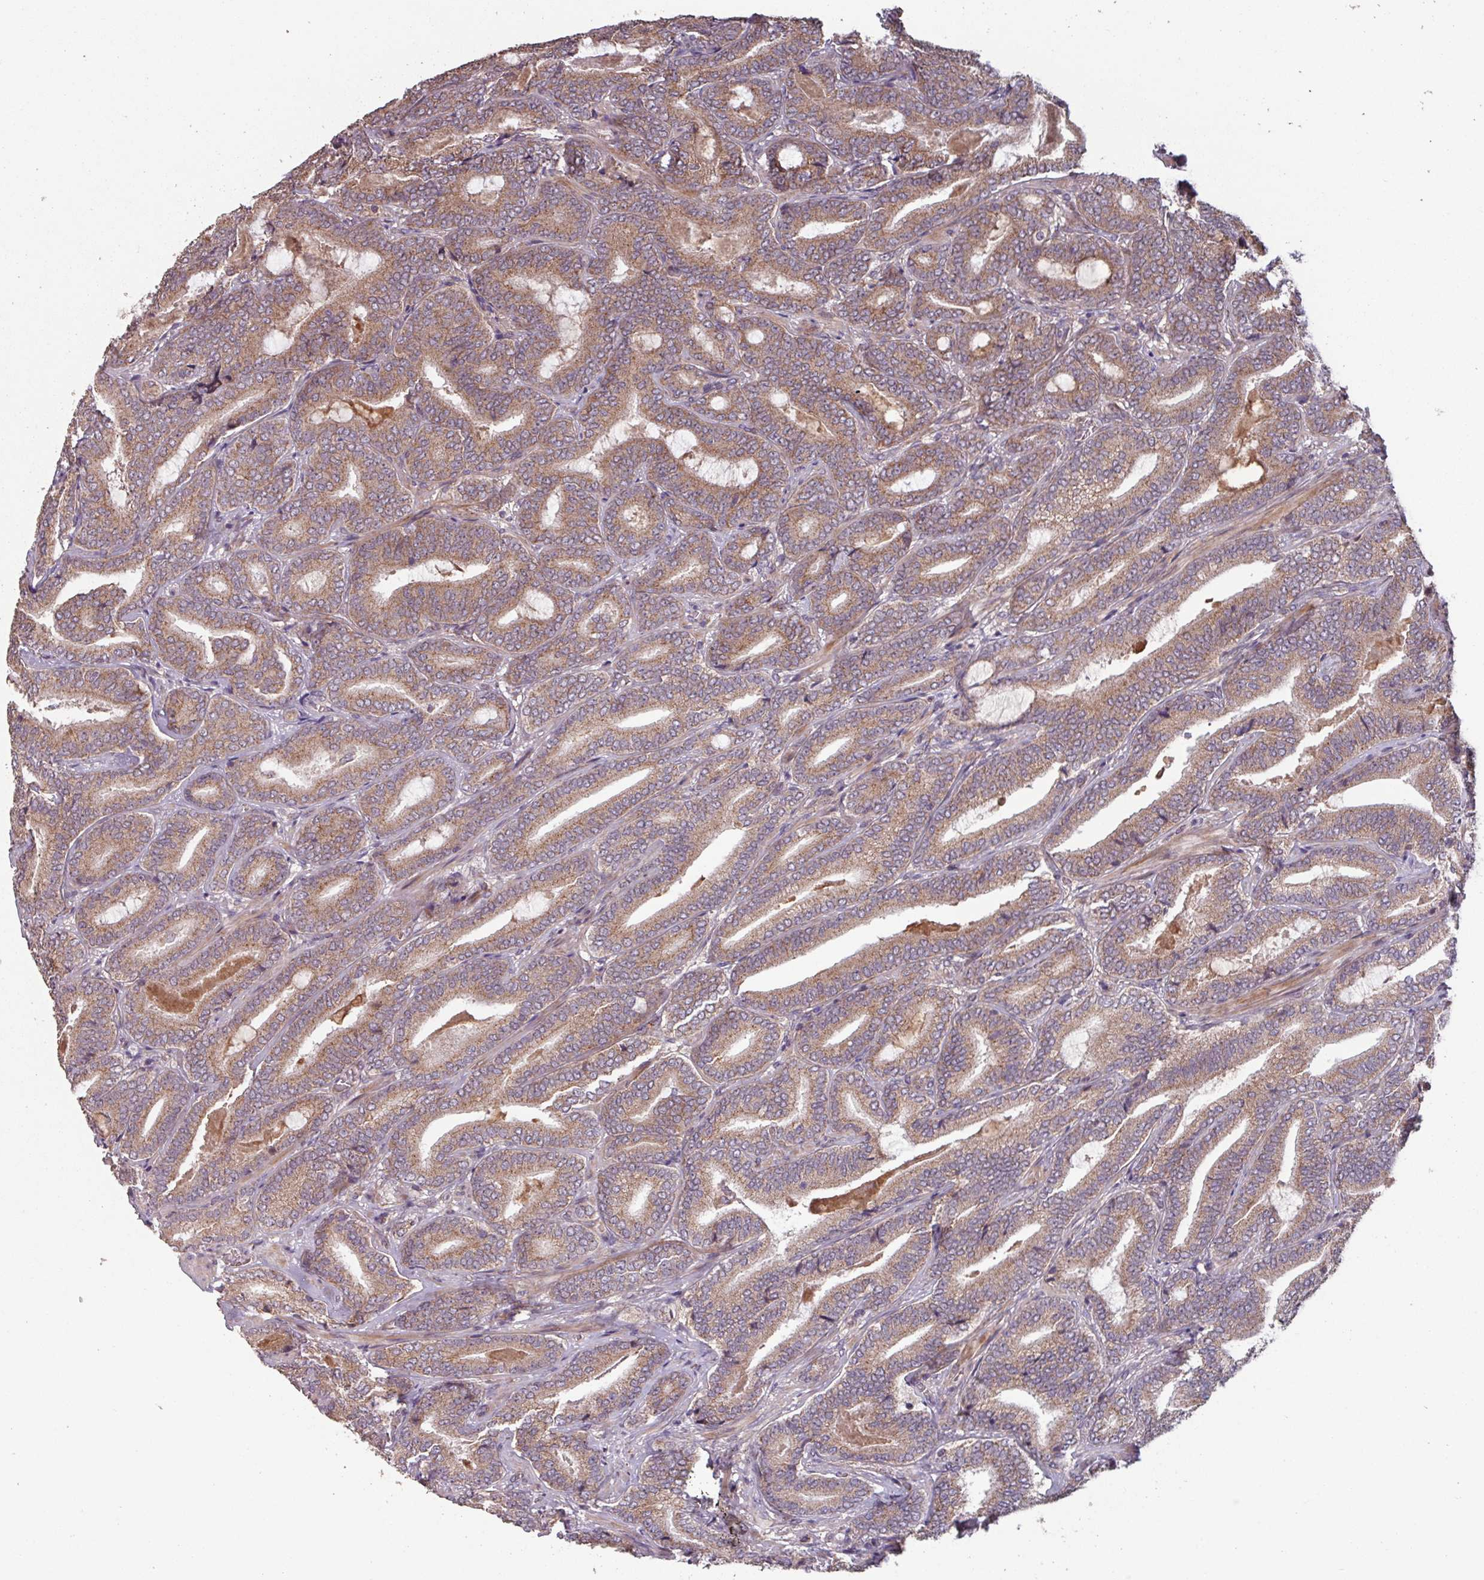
{"staining": {"intensity": "moderate", "quantity": ">75%", "location": "cytoplasmic/membranous"}, "tissue": "prostate cancer", "cell_type": "Tumor cells", "image_type": "cancer", "snomed": [{"axis": "morphology", "description": "Adenocarcinoma, Low grade"}, {"axis": "topography", "description": "Prostate and seminal vesicle, NOS"}], "caption": "There is medium levels of moderate cytoplasmic/membranous staining in tumor cells of prostate cancer, as demonstrated by immunohistochemical staining (brown color).", "gene": "TMEM88", "patient": {"sex": "male", "age": 61}}